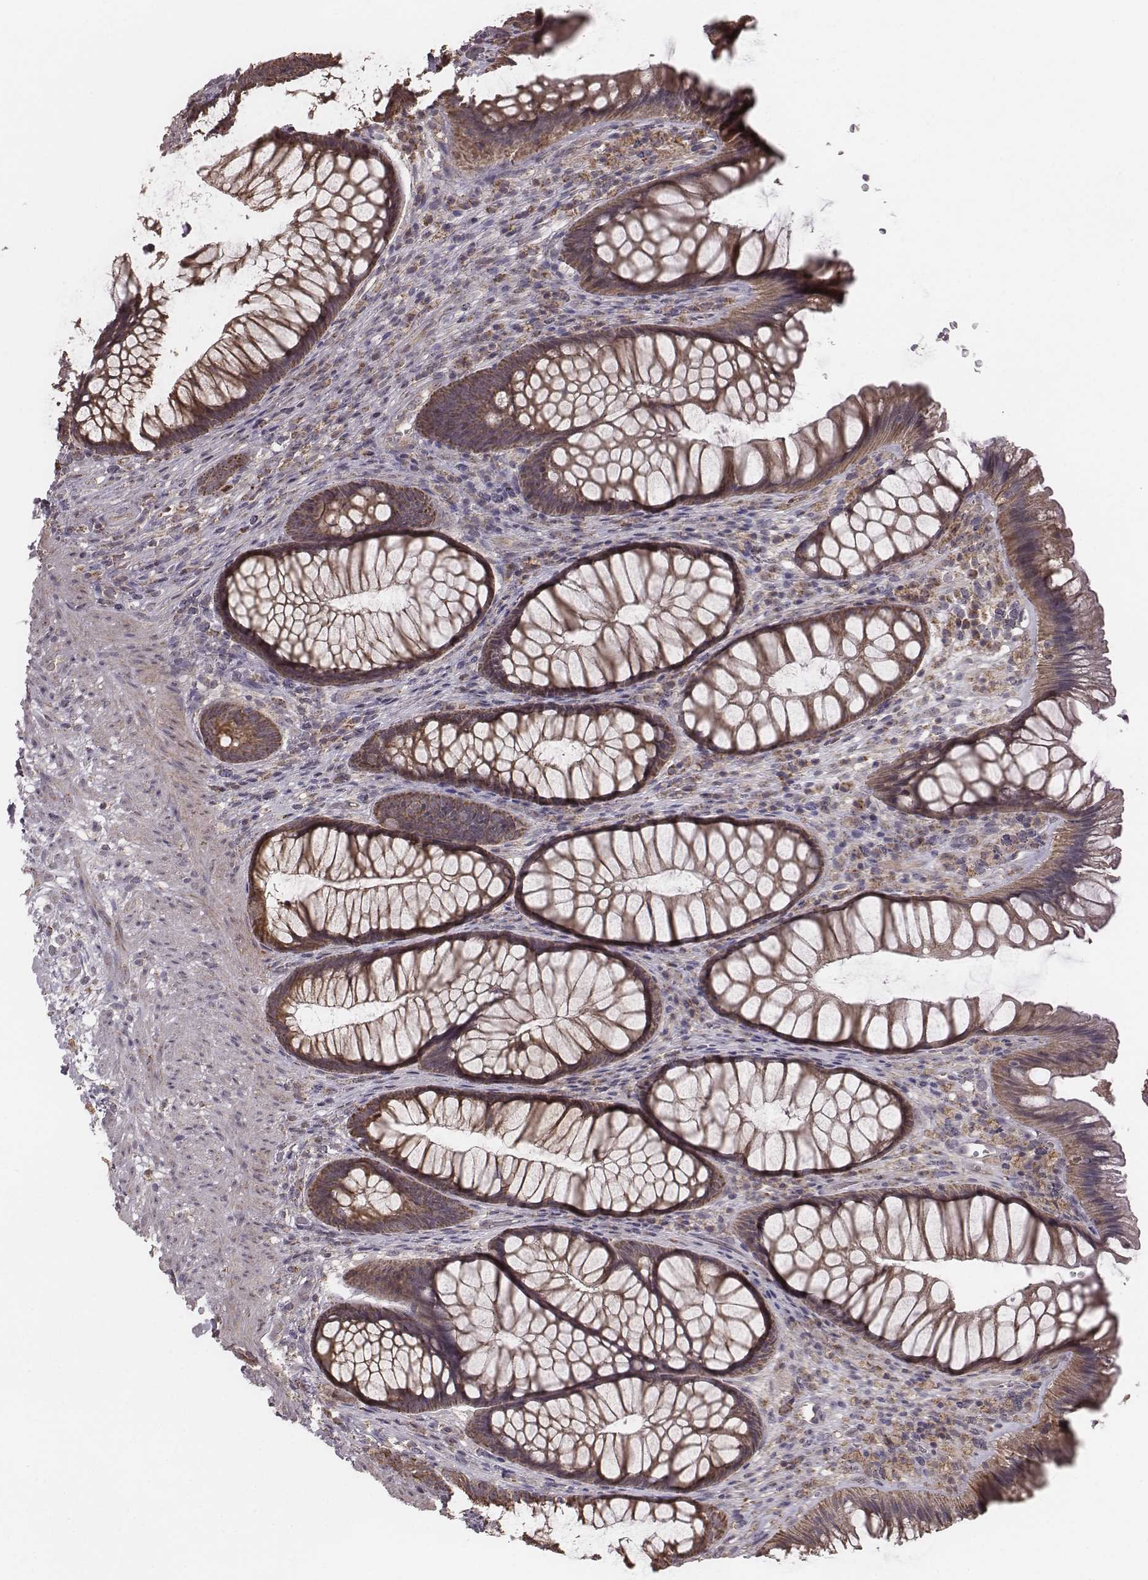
{"staining": {"intensity": "strong", "quantity": ">75%", "location": "cytoplasmic/membranous"}, "tissue": "rectum", "cell_type": "Glandular cells", "image_type": "normal", "snomed": [{"axis": "morphology", "description": "Normal tissue, NOS"}, {"axis": "topography", "description": "Smooth muscle"}, {"axis": "topography", "description": "Rectum"}], "caption": "Glandular cells show high levels of strong cytoplasmic/membranous positivity in approximately >75% of cells in unremarkable human rectum. (DAB IHC, brown staining for protein, blue staining for nuclei).", "gene": "PDCD2L", "patient": {"sex": "male", "age": 53}}